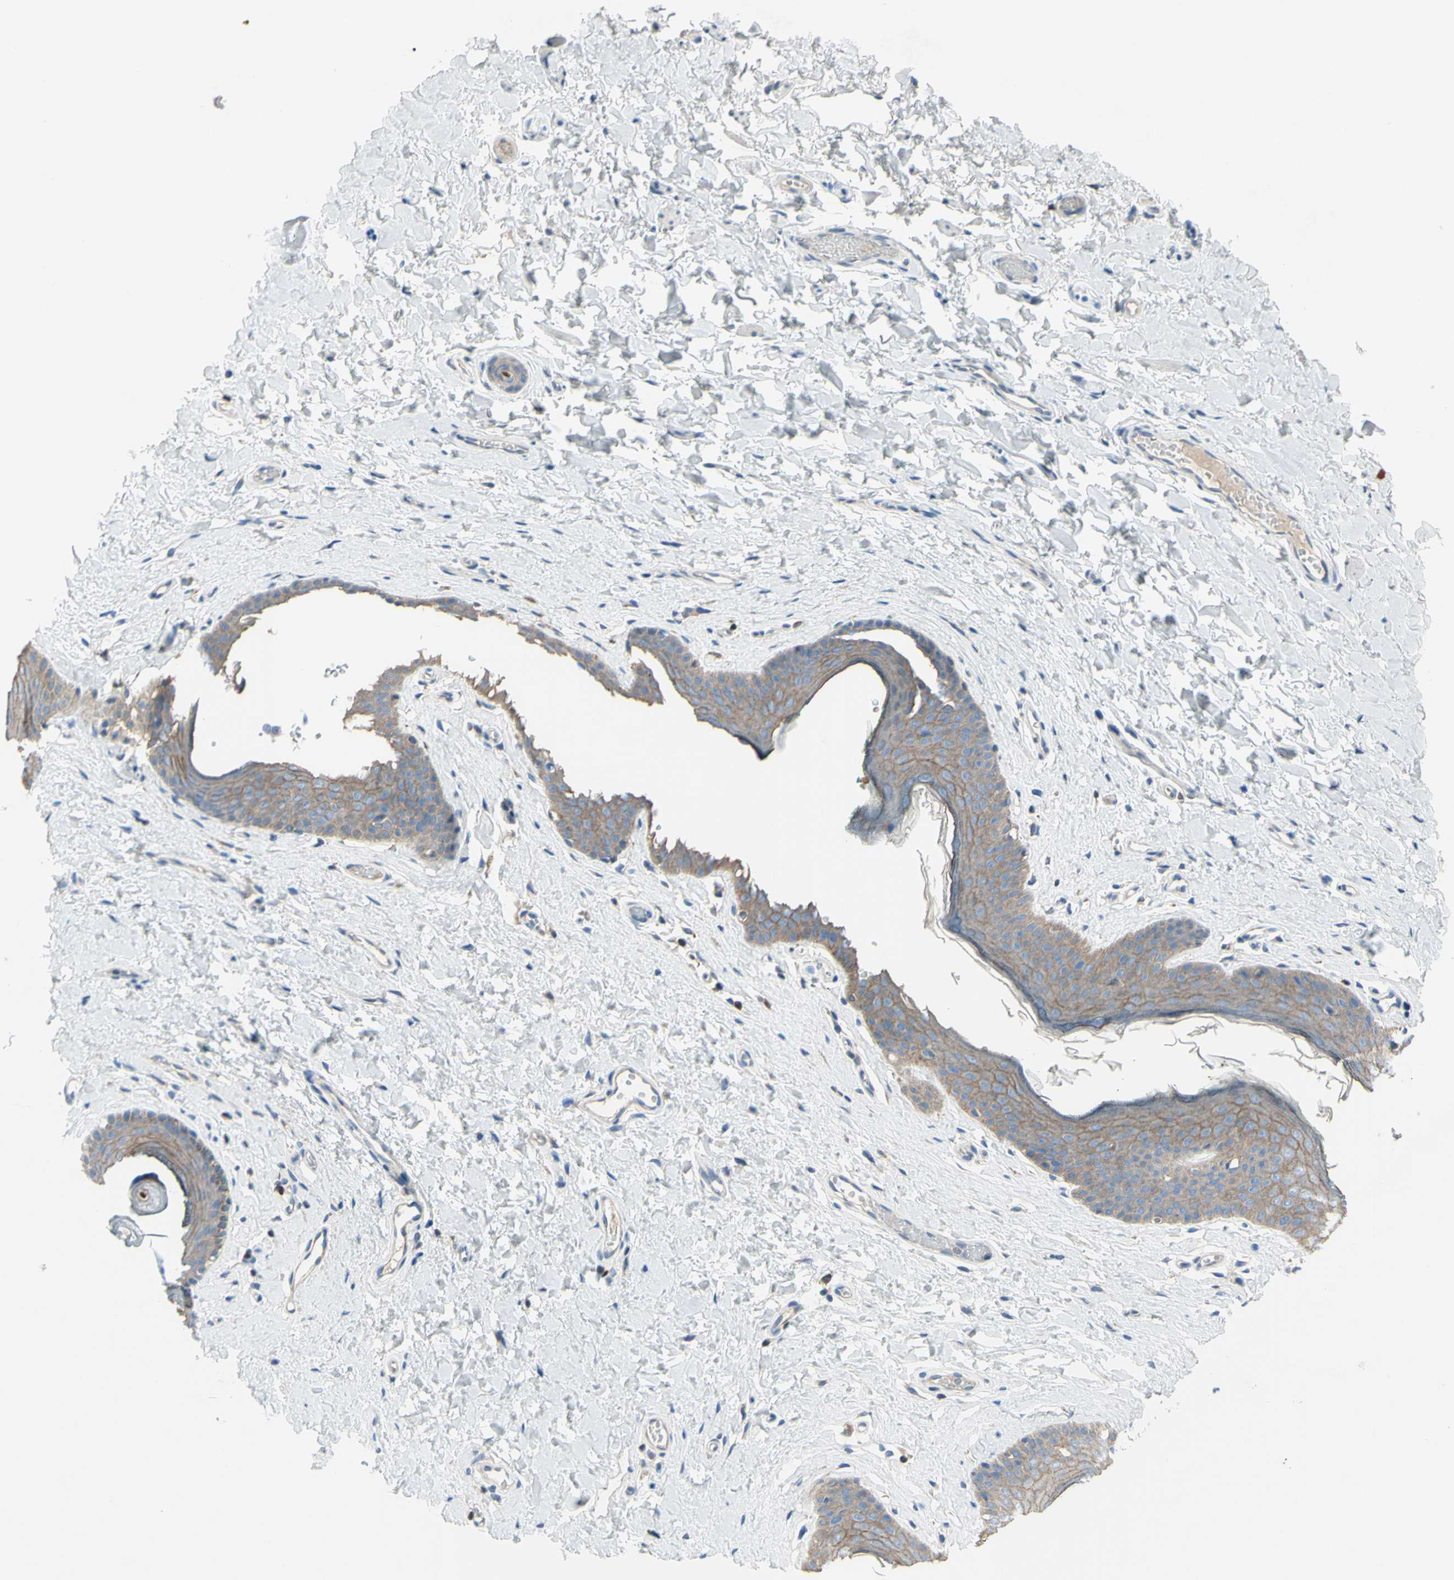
{"staining": {"intensity": "weak", "quantity": "25%-75%", "location": "cytoplasmic/membranous"}, "tissue": "skin", "cell_type": "Epidermal cells", "image_type": "normal", "snomed": [{"axis": "morphology", "description": "Normal tissue, NOS"}, {"axis": "morphology", "description": "Inflammation, NOS"}, {"axis": "topography", "description": "Vulva"}], "caption": "A micrograph of human skin stained for a protein demonstrates weak cytoplasmic/membranous brown staining in epidermal cells. Using DAB (brown) and hematoxylin (blue) stains, captured at high magnification using brightfield microscopy.", "gene": "MUC1", "patient": {"sex": "female", "age": 84}}